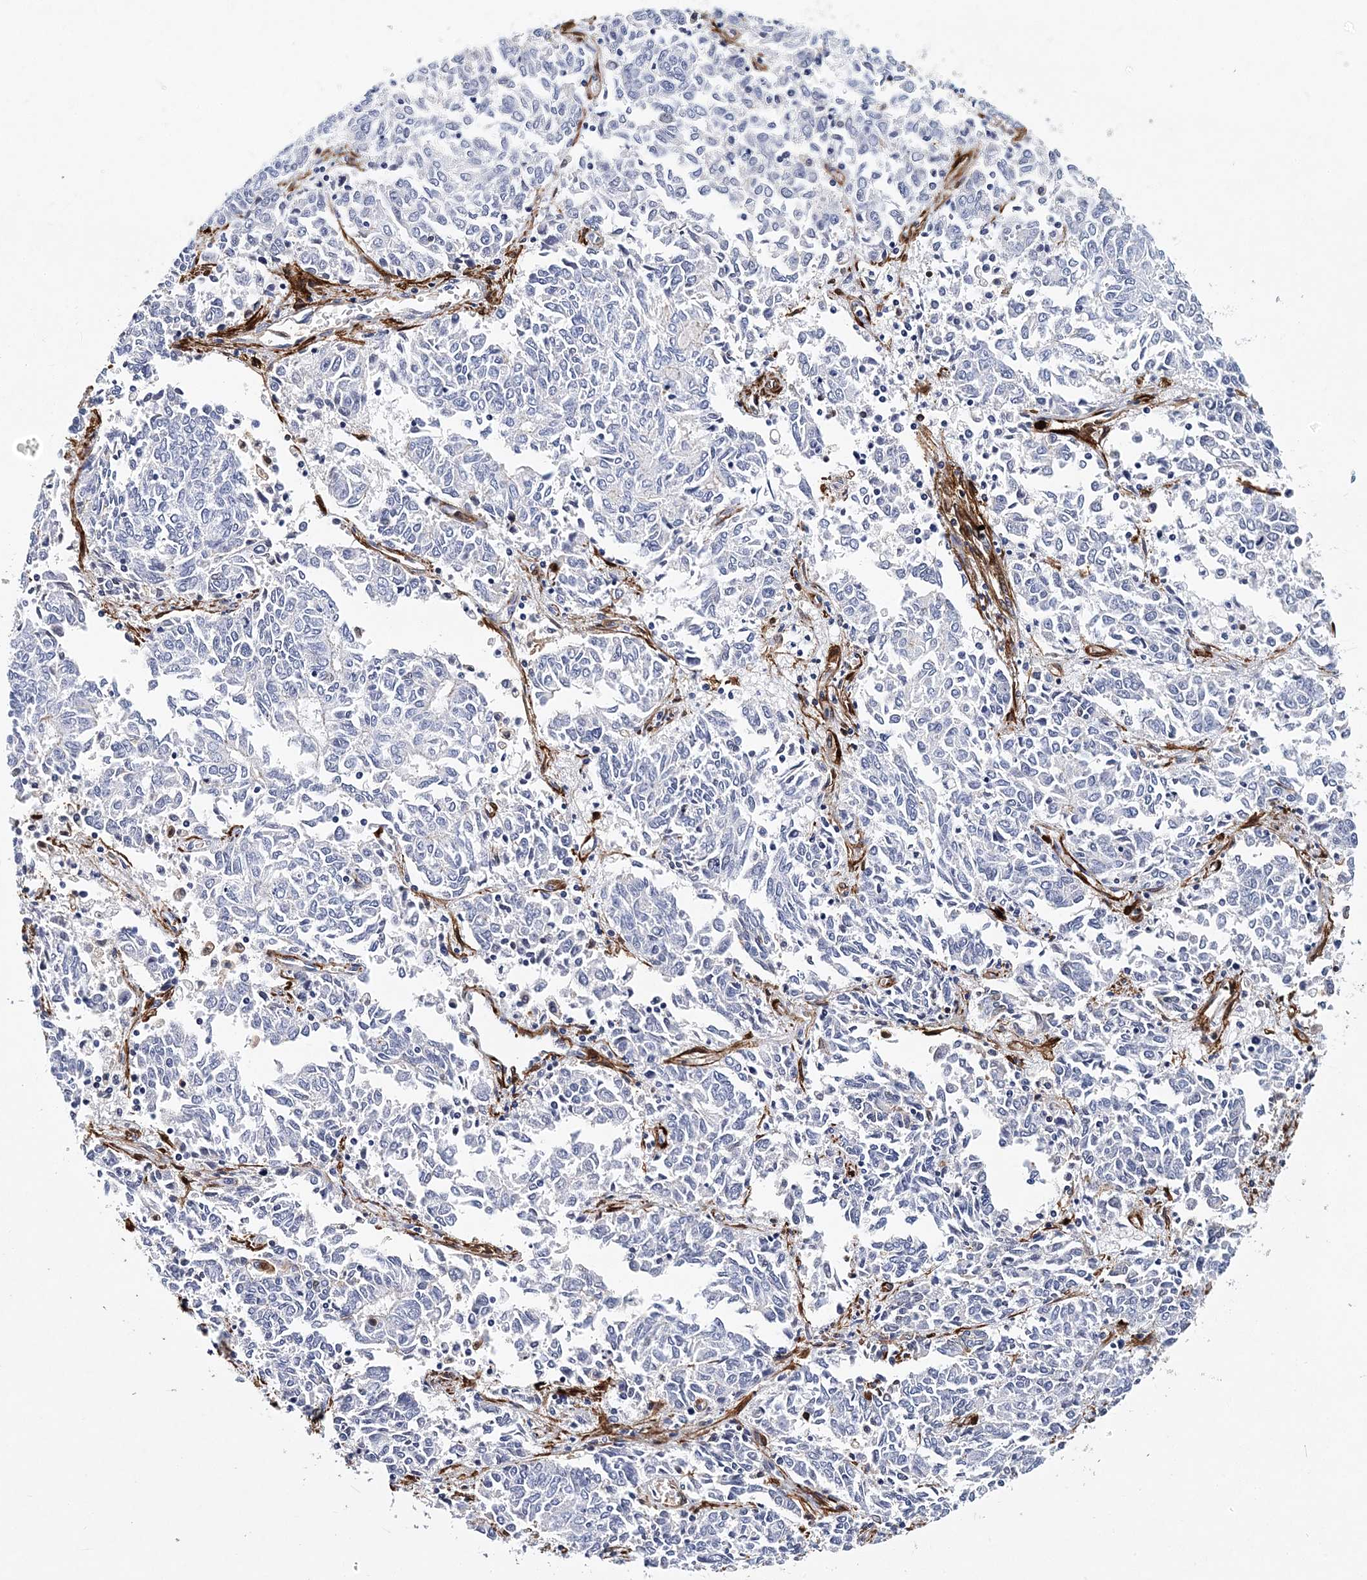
{"staining": {"intensity": "negative", "quantity": "none", "location": "none"}, "tissue": "endometrial cancer", "cell_type": "Tumor cells", "image_type": "cancer", "snomed": [{"axis": "morphology", "description": "Adenocarcinoma, NOS"}, {"axis": "topography", "description": "Endometrium"}], "caption": "This is an IHC photomicrograph of human endometrial adenocarcinoma. There is no expression in tumor cells.", "gene": "ITGA2B", "patient": {"sex": "female", "age": 80}}